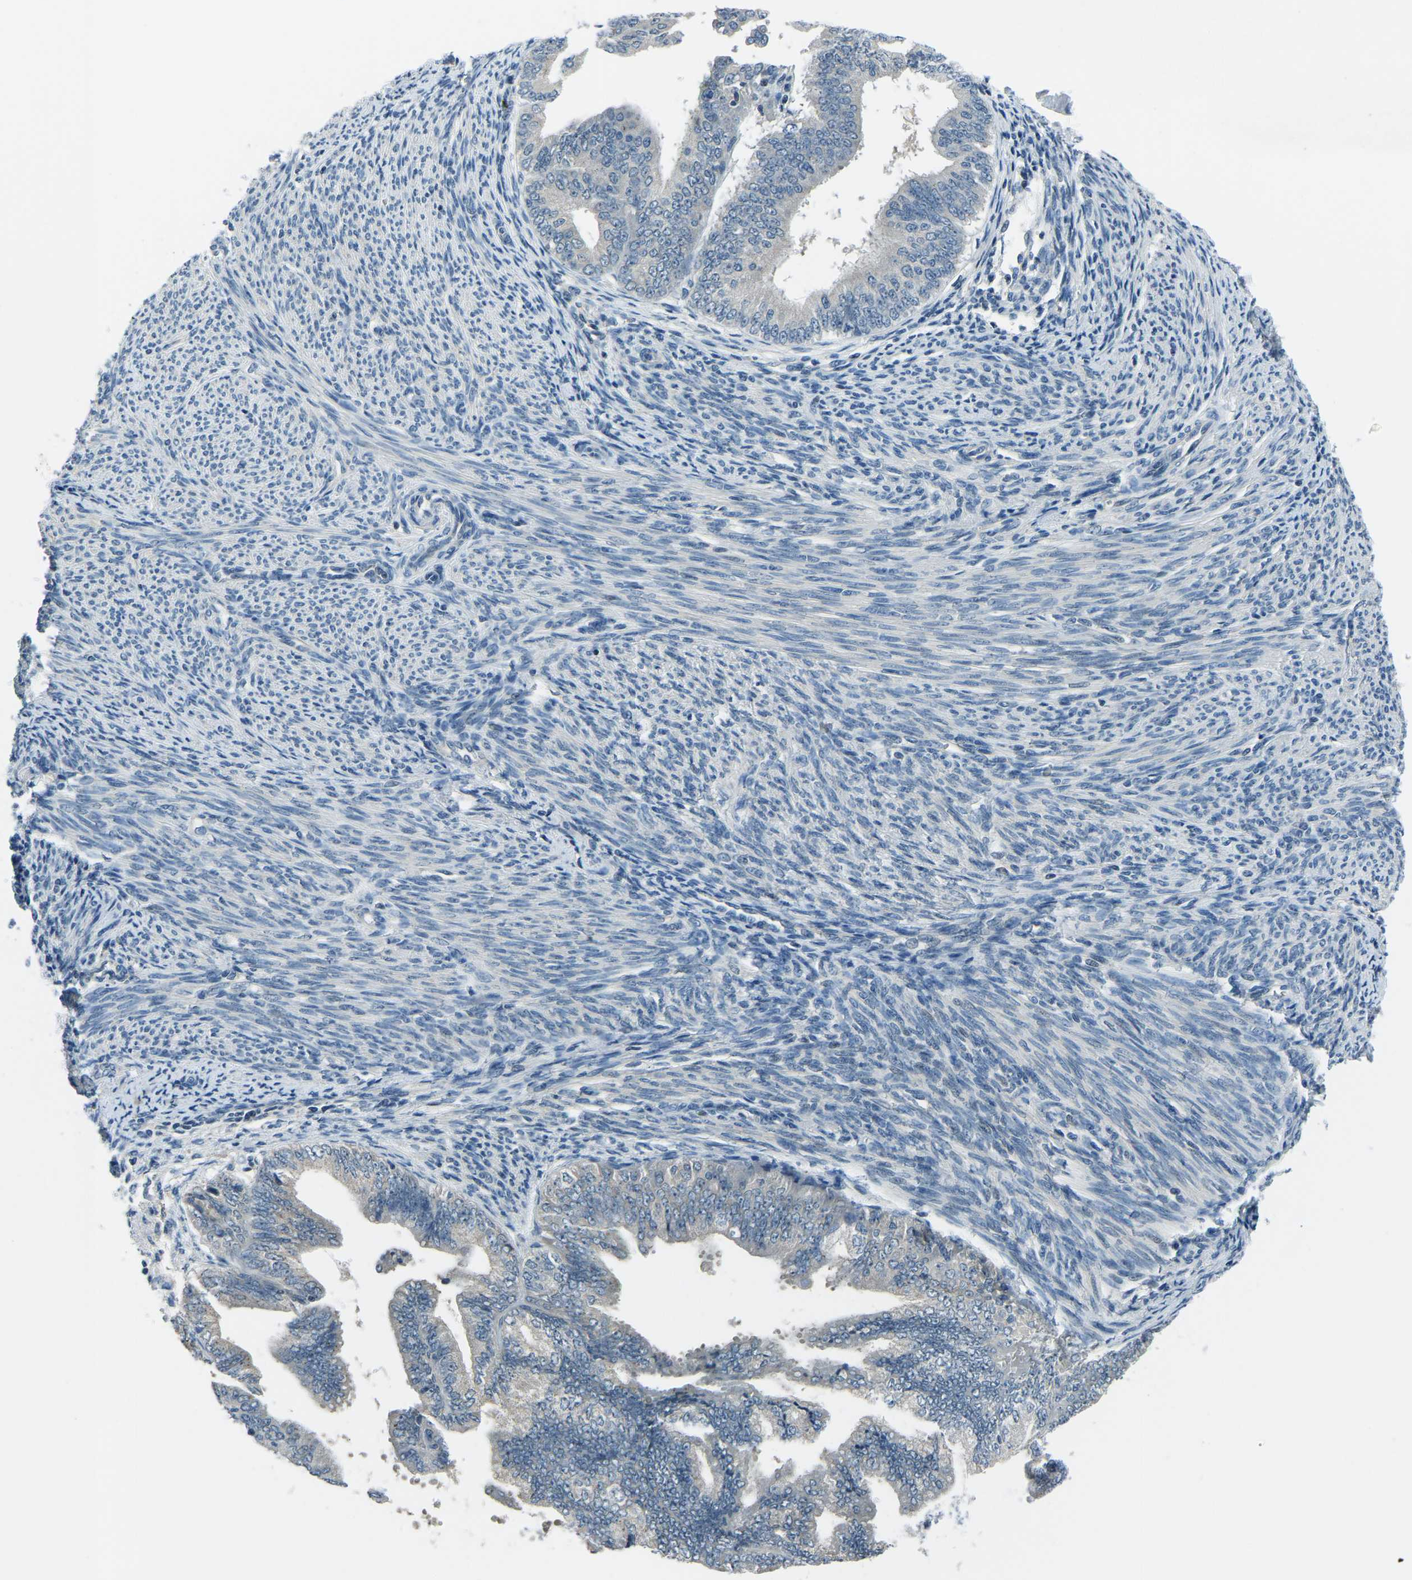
{"staining": {"intensity": "negative", "quantity": "none", "location": "none"}, "tissue": "endometrial cancer", "cell_type": "Tumor cells", "image_type": "cancer", "snomed": [{"axis": "morphology", "description": "Adenocarcinoma, NOS"}, {"axis": "topography", "description": "Endometrium"}], "caption": "Tumor cells show no significant protein positivity in endometrial adenocarcinoma.", "gene": "RRP1", "patient": {"sex": "female", "age": 63}}